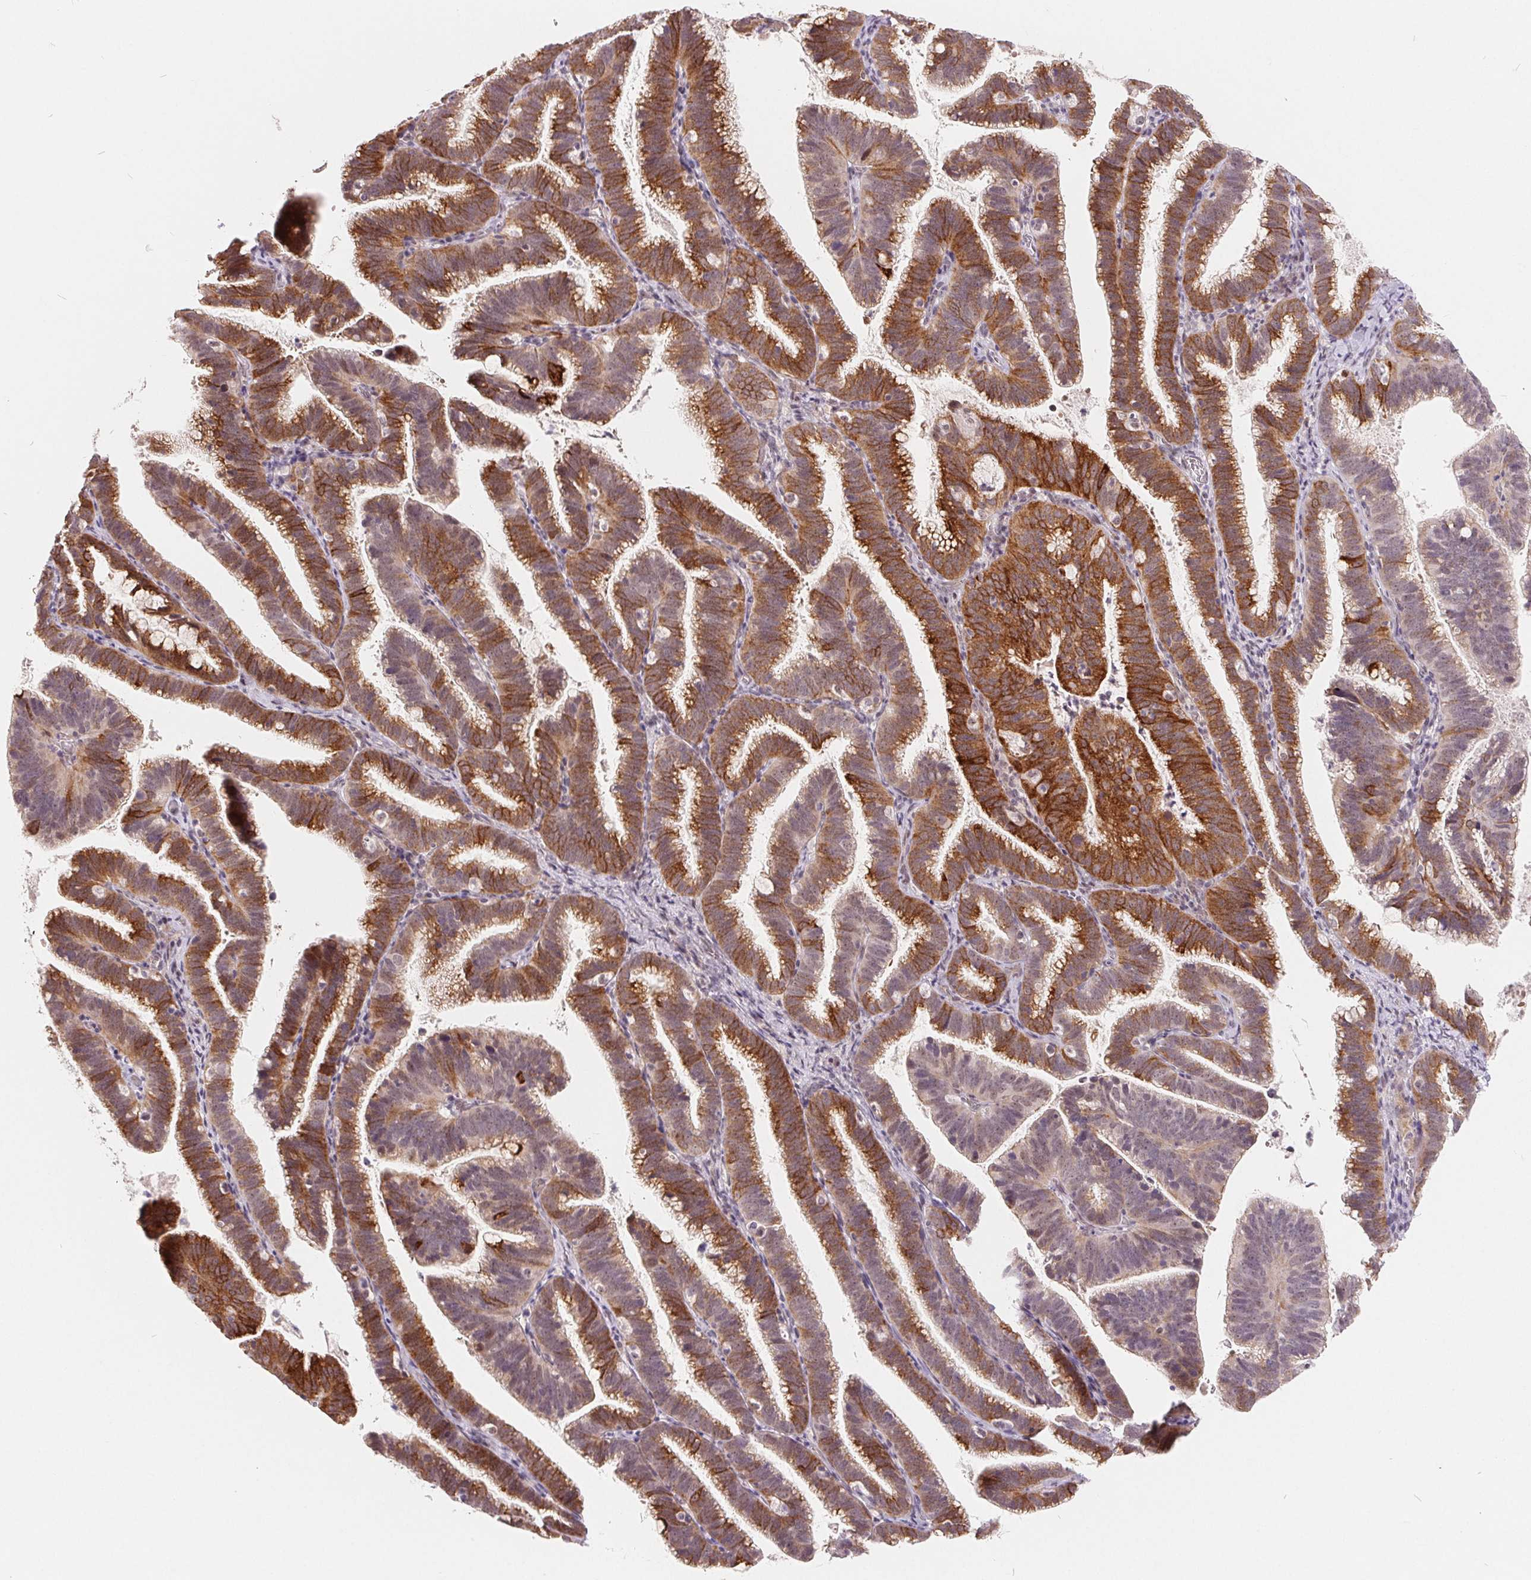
{"staining": {"intensity": "strong", "quantity": "25%-75%", "location": "cytoplasmic/membranous"}, "tissue": "cervical cancer", "cell_type": "Tumor cells", "image_type": "cancer", "snomed": [{"axis": "morphology", "description": "Adenocarcinoma, NOS"}, {"axis": "topography", "description": "Cervix"}], "caption": "Cervical cancer (adenocarcinoma) stained with DAB IHC reveals high levels of strong cytoplasmic/membranous positivity in approximately 25%-75% of tumor cells.", "gene": "NRG2", "patient": {"sex": "female", "age": 61}}